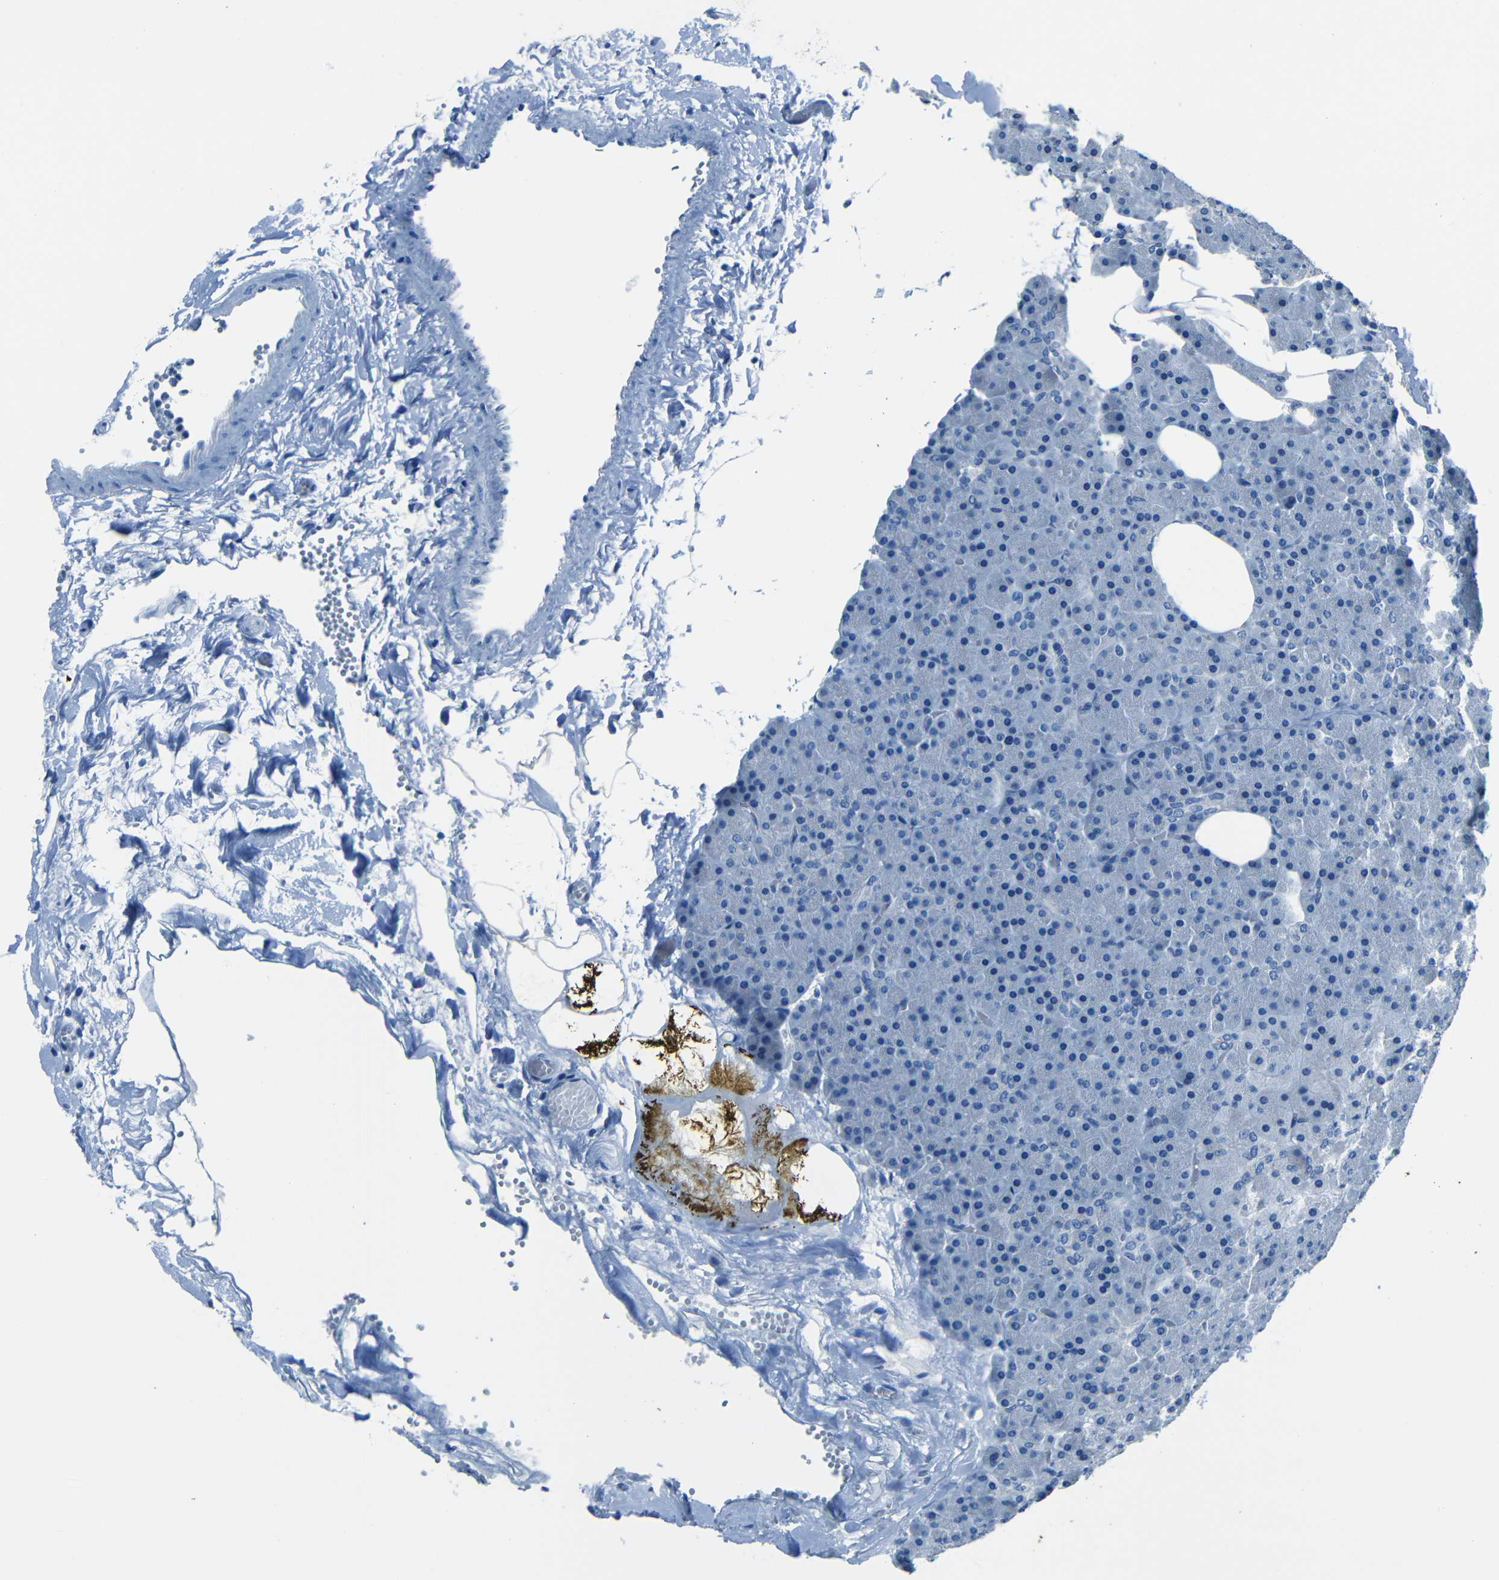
{"staining": {"intensity": "negative", "quantity": "none", "location": "none"}, "tissue": "pancreas", "cell_type": "Exocrine glandular cells", "image_type": "normal", "snomed": [{"axis": "morphology", "description": "Normal tissue, NOS"}, {"axis": "topography", "description": "Pancreas"}], "caption": "There is no significant expression in exocrine glandular cells of pancreas. (DAB immunohistochemistry, high magnification).", "gene": "FBN2", "patient": {"sex": "female", "age": 35}}